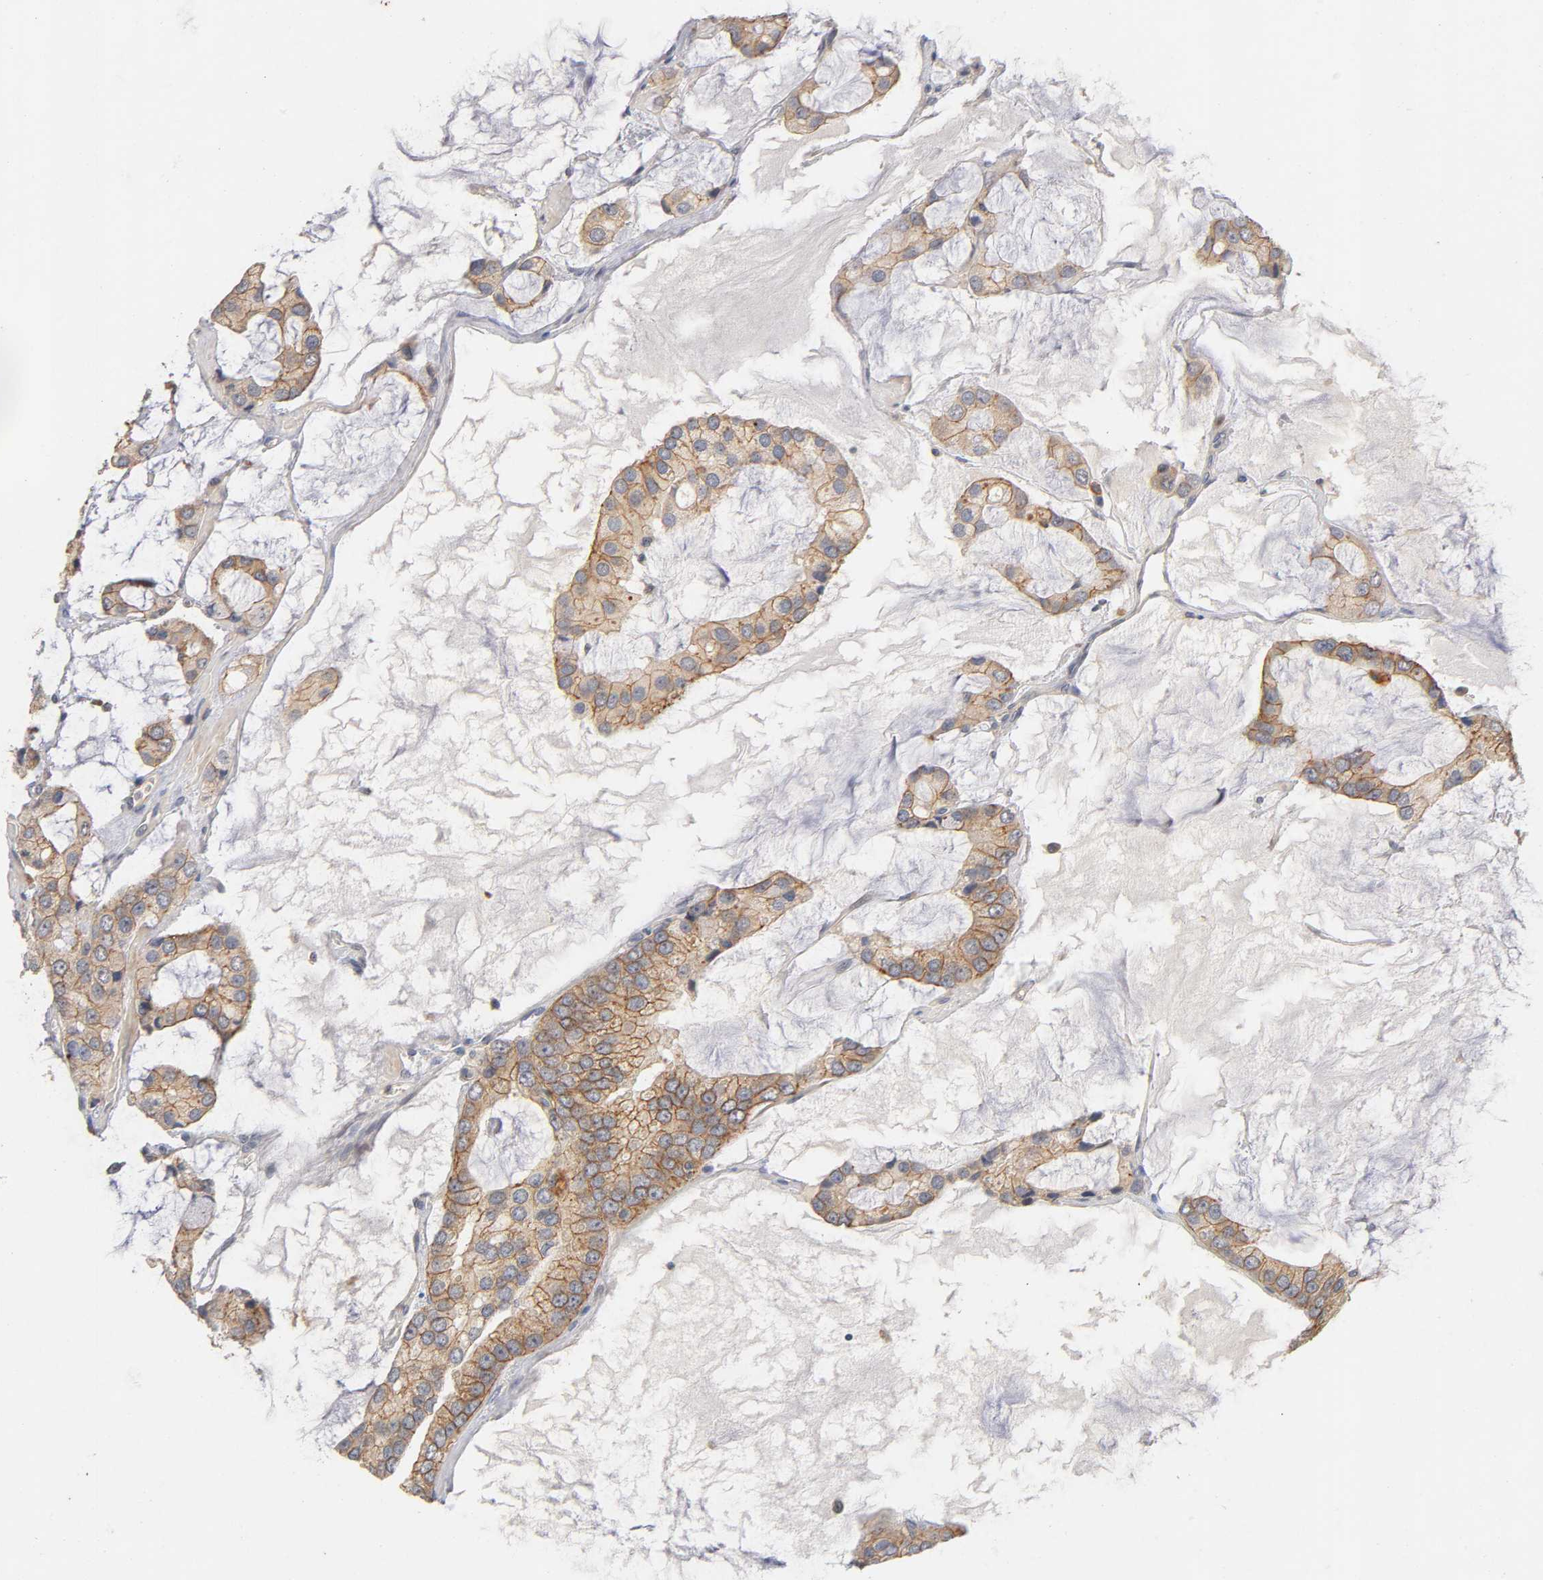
{"staining": {"intensity": "moderate", "quantity": ">75%", "location": "cytoplasmic/membranous"}, "tissue": "prostate cancer", "cell_type": "Tumor cells", "image_type": "cancer", "snomed": [{"axis": "morphology", "description": "Adenocarcinoma, High grade"}, {"axis": "topography", "description": "Prostate"}], "caption": "The immunohistochemical stain labels moderate cytoplasmic/membranous staining in tumor cells of prostate cancer tissue.", "gene": "PDZD11", "patient": {"sex": "male", "age": 67}}